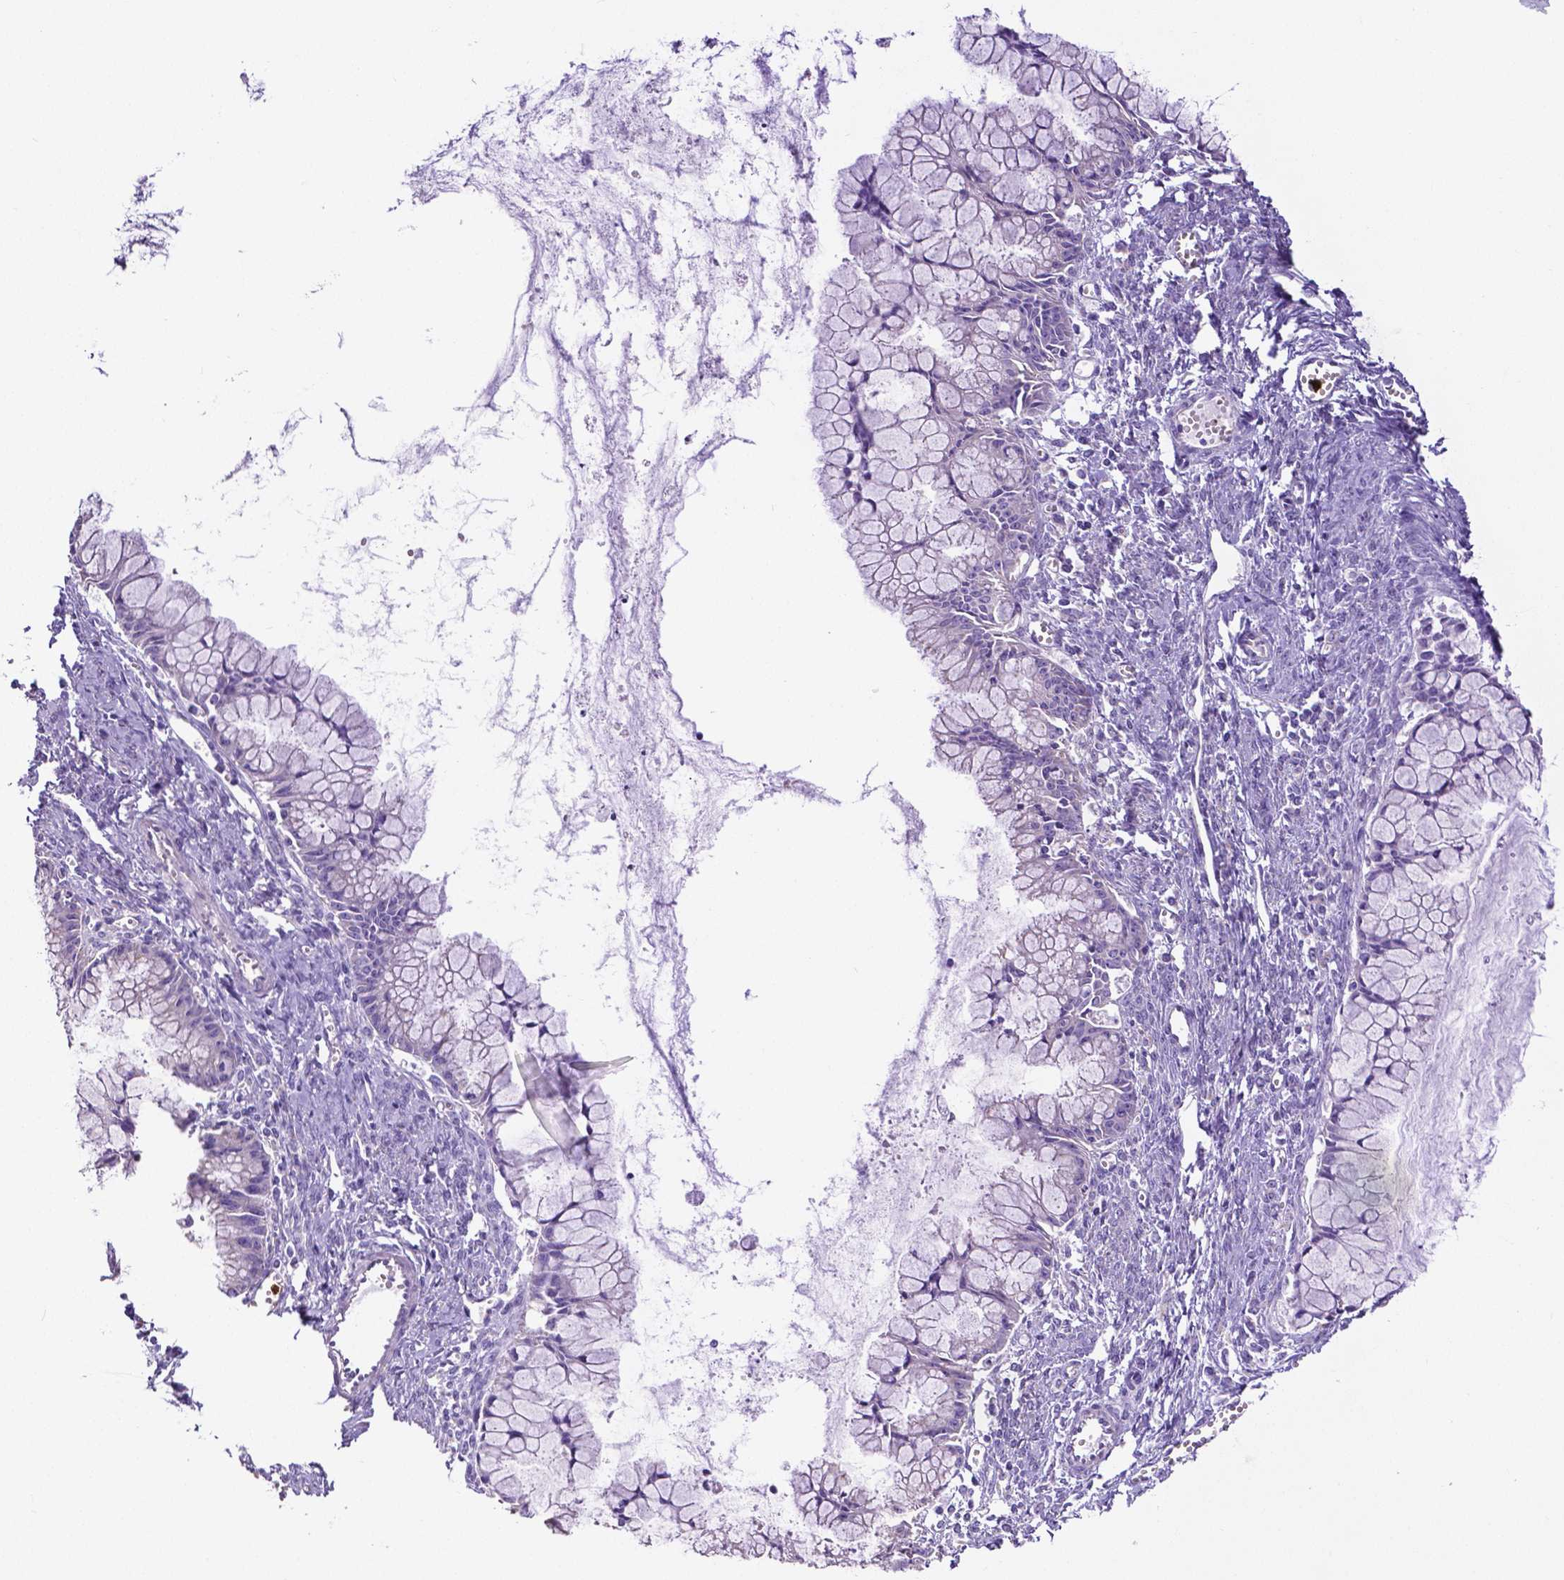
{"staining": {"intensity": "negative", "quantity": "none", "location": "none"}, "tissue": "ovarian cancer", "cell_type": "Tumor cells", "image_type": "cancer", "snomed": [{"axis": "morphology", "description": "Cystadenocarcinoma, mucinous, NOS"}, {"axis": "topography", "description": "Ovary"}], "caption": "This histopathology image is of ovarian cancer stained with immunohistochemistry to label a protein in brown with the nuclei are counter-stained blue. There is no expression in tumor cells.", "gene": "MMP9", "patient": {"sex": "female", "age": 41}}